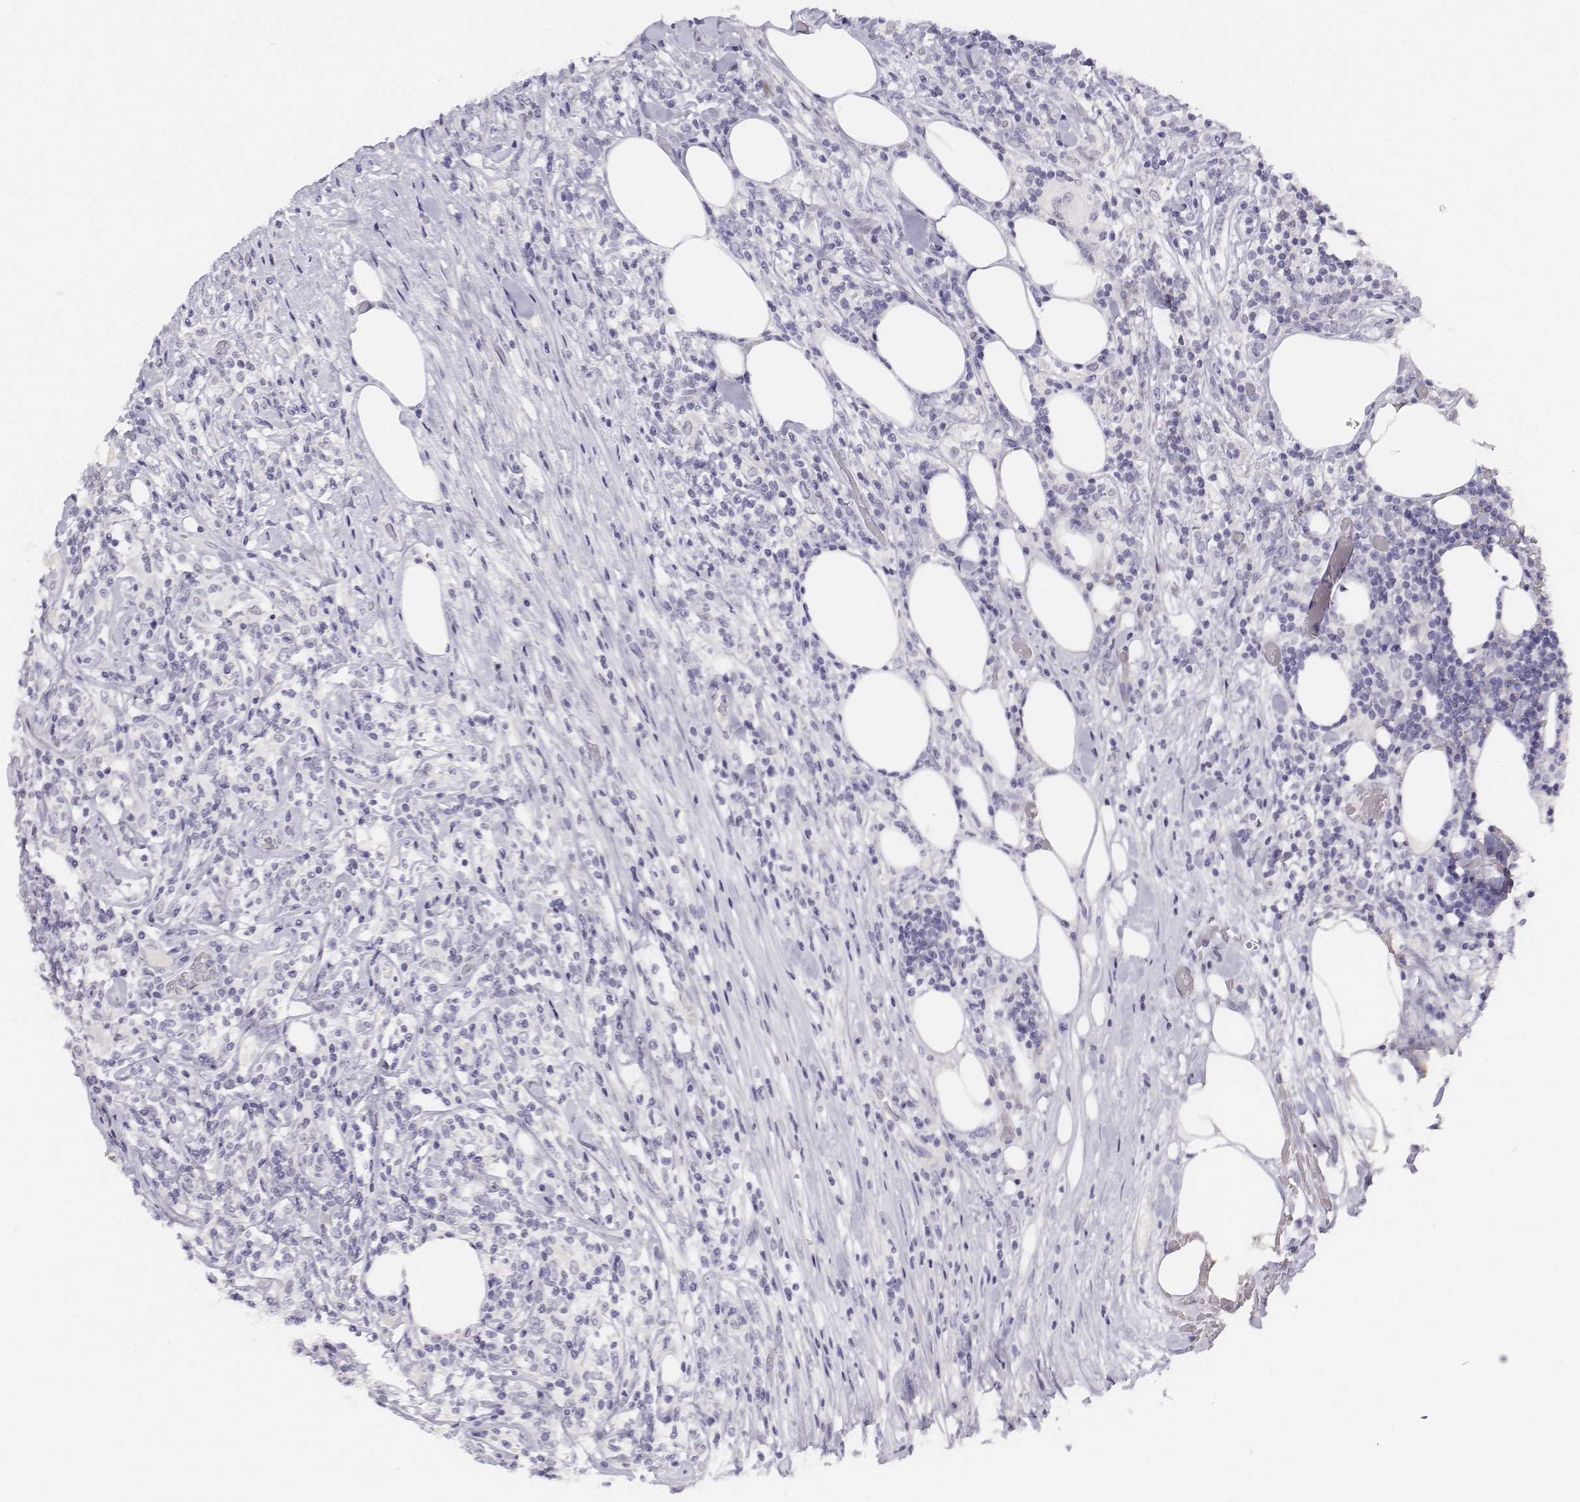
{"staining": {"intensity": "negative", "quantity": "none", "location": "none"}, "tissue": "lymphoma", "cell_type": "Tumor cells", "image_type": "cancer", "snomed": [{"axis": "morphology", "description": "Malignant lymphoma, non-Hodgkin's type, High grade"}, {"axis": "topography", "description": "Lymph node"}], "caption": "Tumor cells are negative for brown protein staining in lymphoma. (IHC, brightfield microscopy, high magnification).", "gene": "UCN2", "patient": {"sex": "female", "age": 84}}